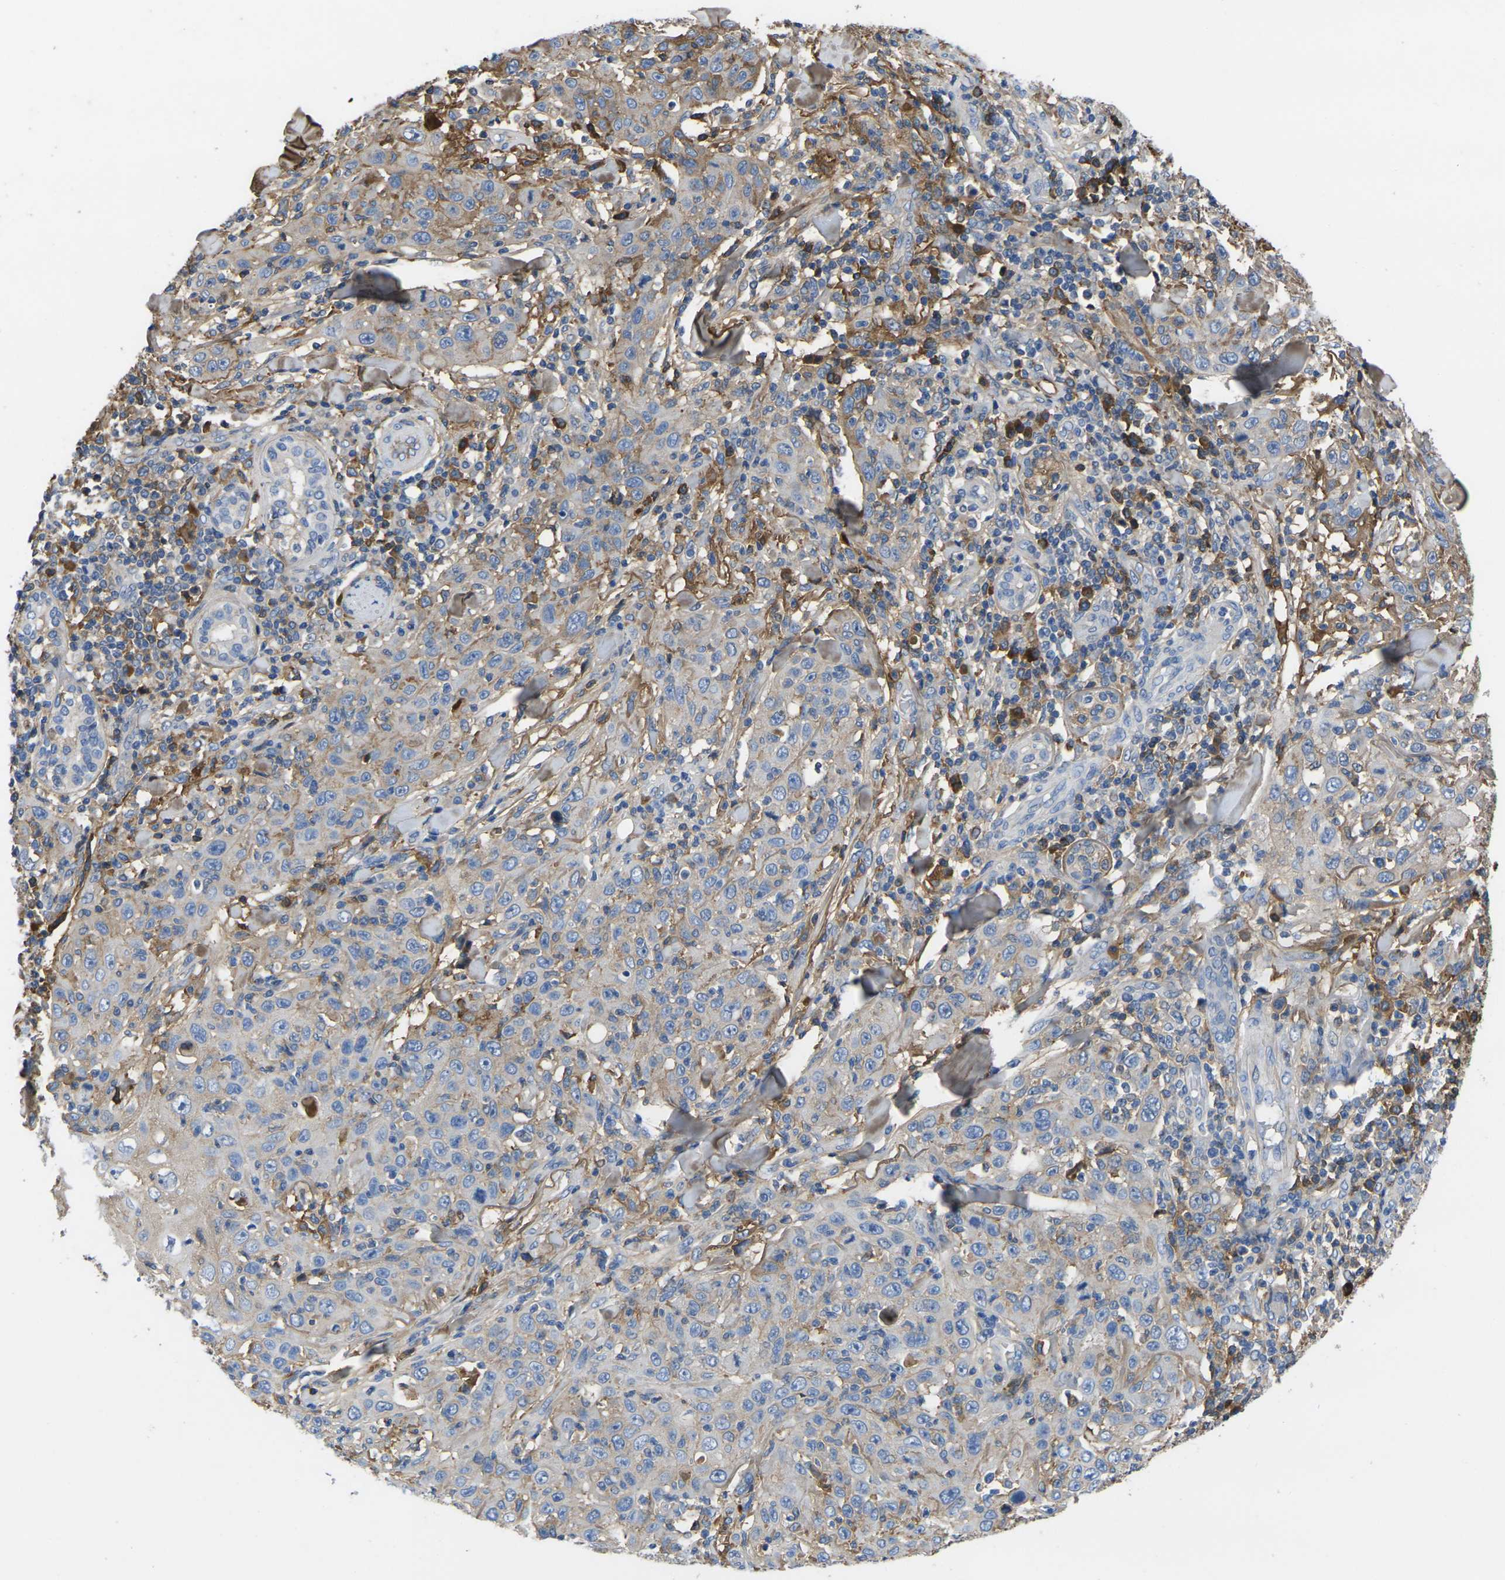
{"staining": {"intensity": "moderate", "quantity": "<25%", "location": "cytoplasmic/membranous"}, "tissue": "skin cancer", "cell_type": "Tumor cells", "image_type": "cancer", "snomed": [{"axis": "morphology", "description": "Squamous cell carcinoma, NOS"}, {"axis": "topography", "description": "Skin"}], "caption": "Squamous cell carcinoma (skin) stained with a protein marker reveals moderate staining in tumor cells.", "gene": "GREM2", "patient": {"sex": "female", "age": 88}}